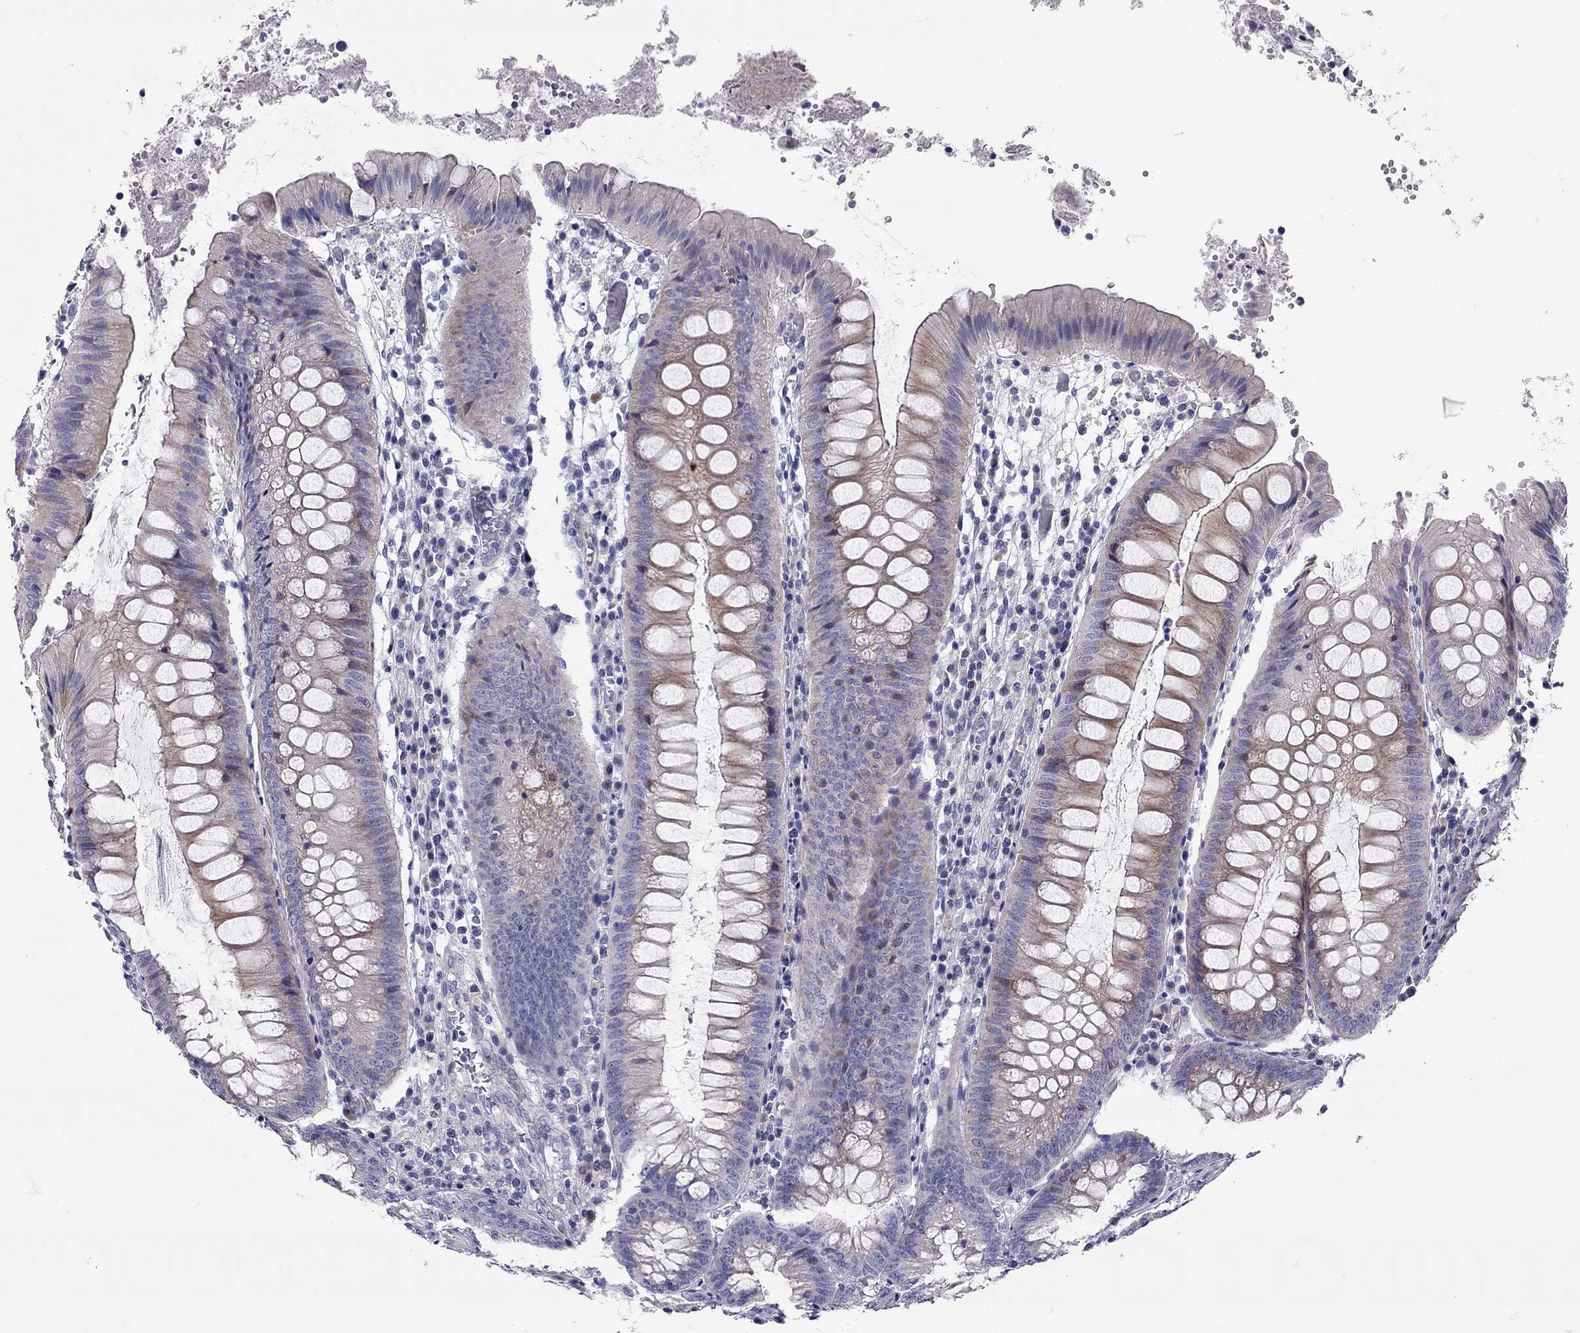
{"staining": {"intensity": "negative", "quantity": "none", "location": "none"}, "tissue": "appendix", "cell_type": "Glandular cells", "image_type": "normal", "snomed": [{"axis": "morphology", "description": "Normal tissue, NOS"}, {"axis": "morphology", "description": "Inflammation, NOS"}, {"axis": "topography", "description": "Appendix"}], "caption": "IHC of unremarkable appendix reveals no expression in glandular cells.", "gene": "SCARB1", "patient": {"sex": "male", "age": 16}}